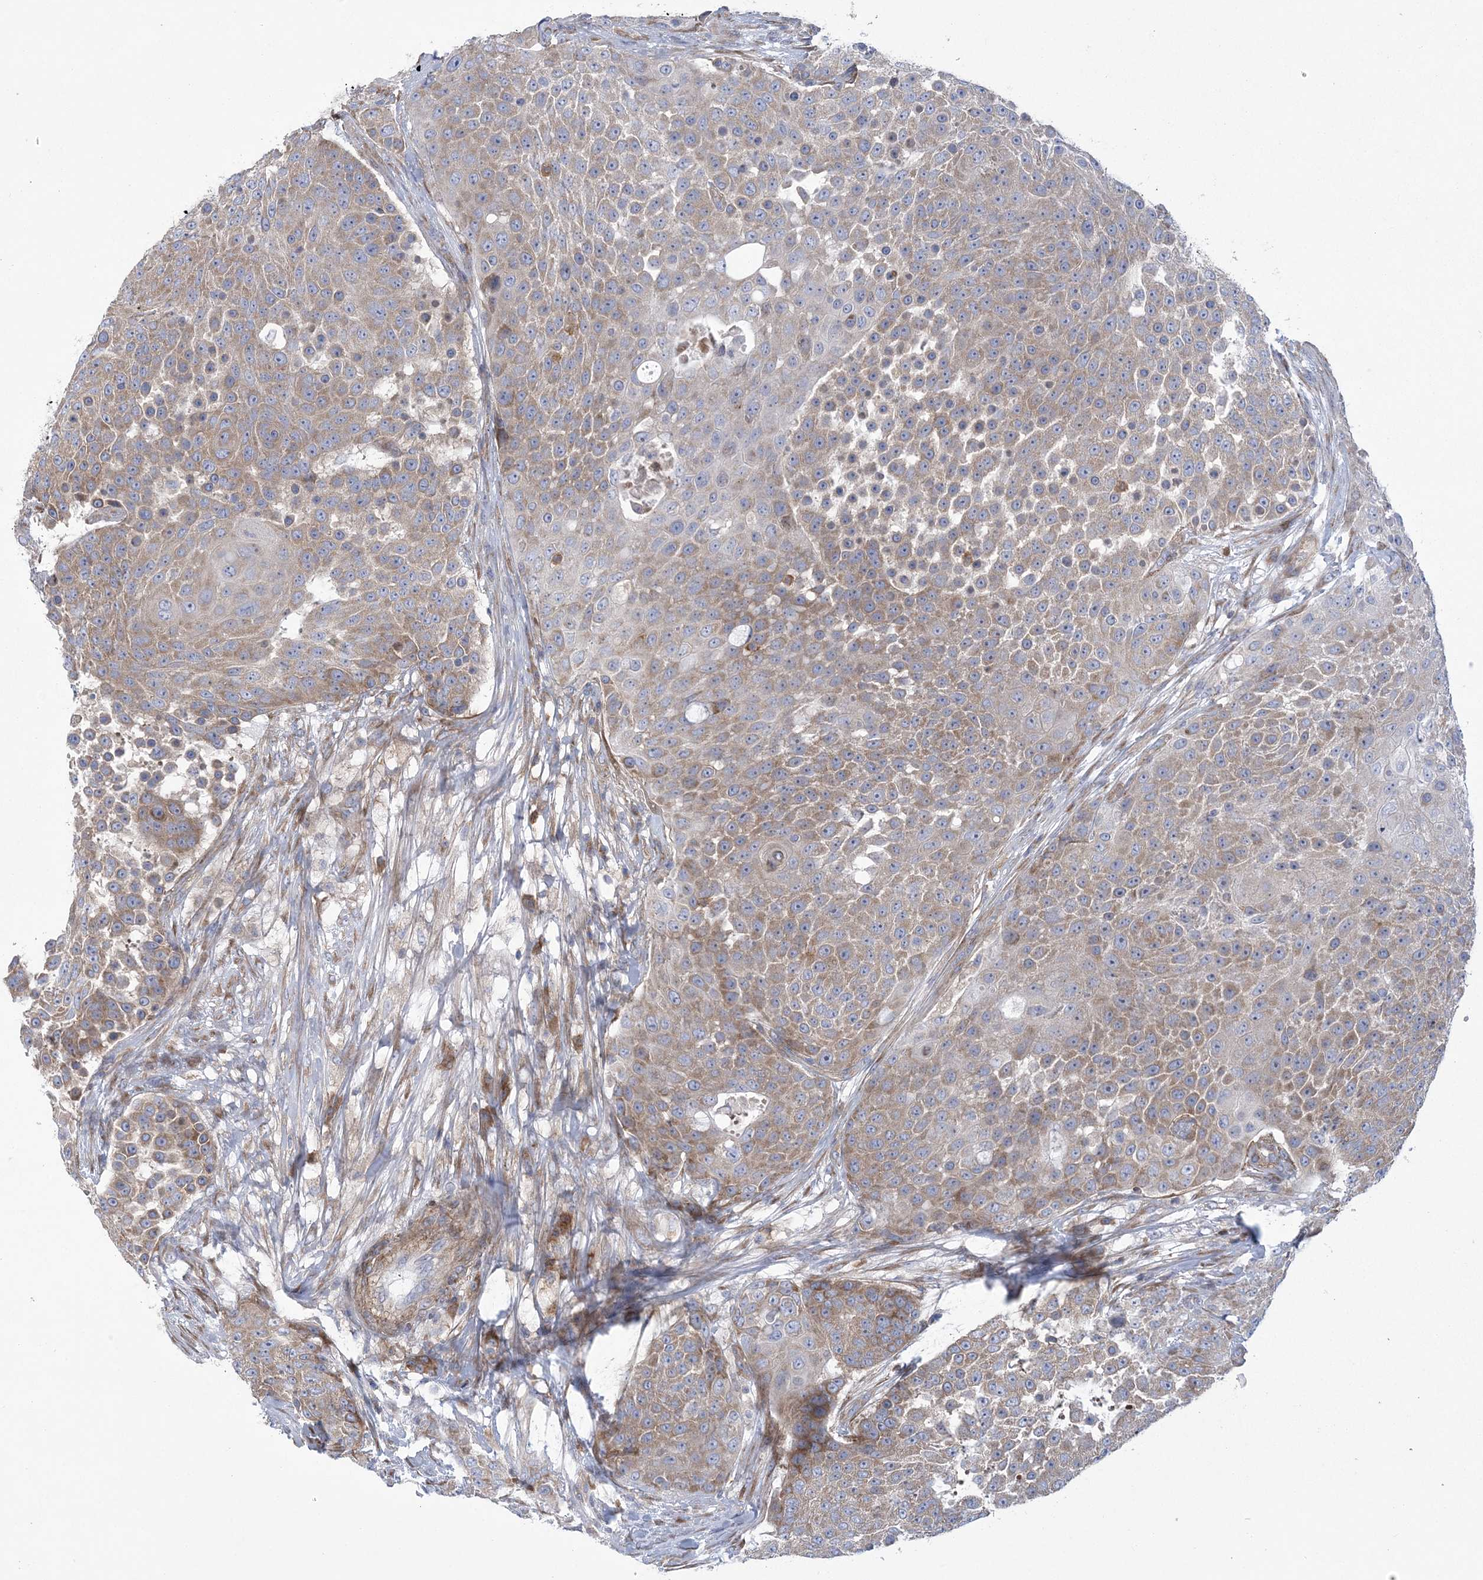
{"staining": {"intensity": "moderate", "quantity": "25%-75%", "location": "cytoplasmic/membranous"}, "tissue": "urothelial cancer", "cell_type": "Tumor cells", "image_type": "cancer", "snomed": [{"axis": "morphology", "description": "Urothelial carcinoma, High grade"}, {"axis": "topography", "description": "Urinary bladder"}], "caption": "Immunohistochemistry (IHC) staining of high-grade urothelial carcinoma, which demonstrates medium levels of moderate cytoplasmic/membranous positivity in approximately 25%-75% of tumor cells indicating moderate cytoplasmic/membranous protein expression. The staining was performed using DAB (brown) for protein detection and nuclei were counterstained in hematoxylin (blue).", "gene": "ARSJ", "patient": {"sex": "female", "age": 63}}